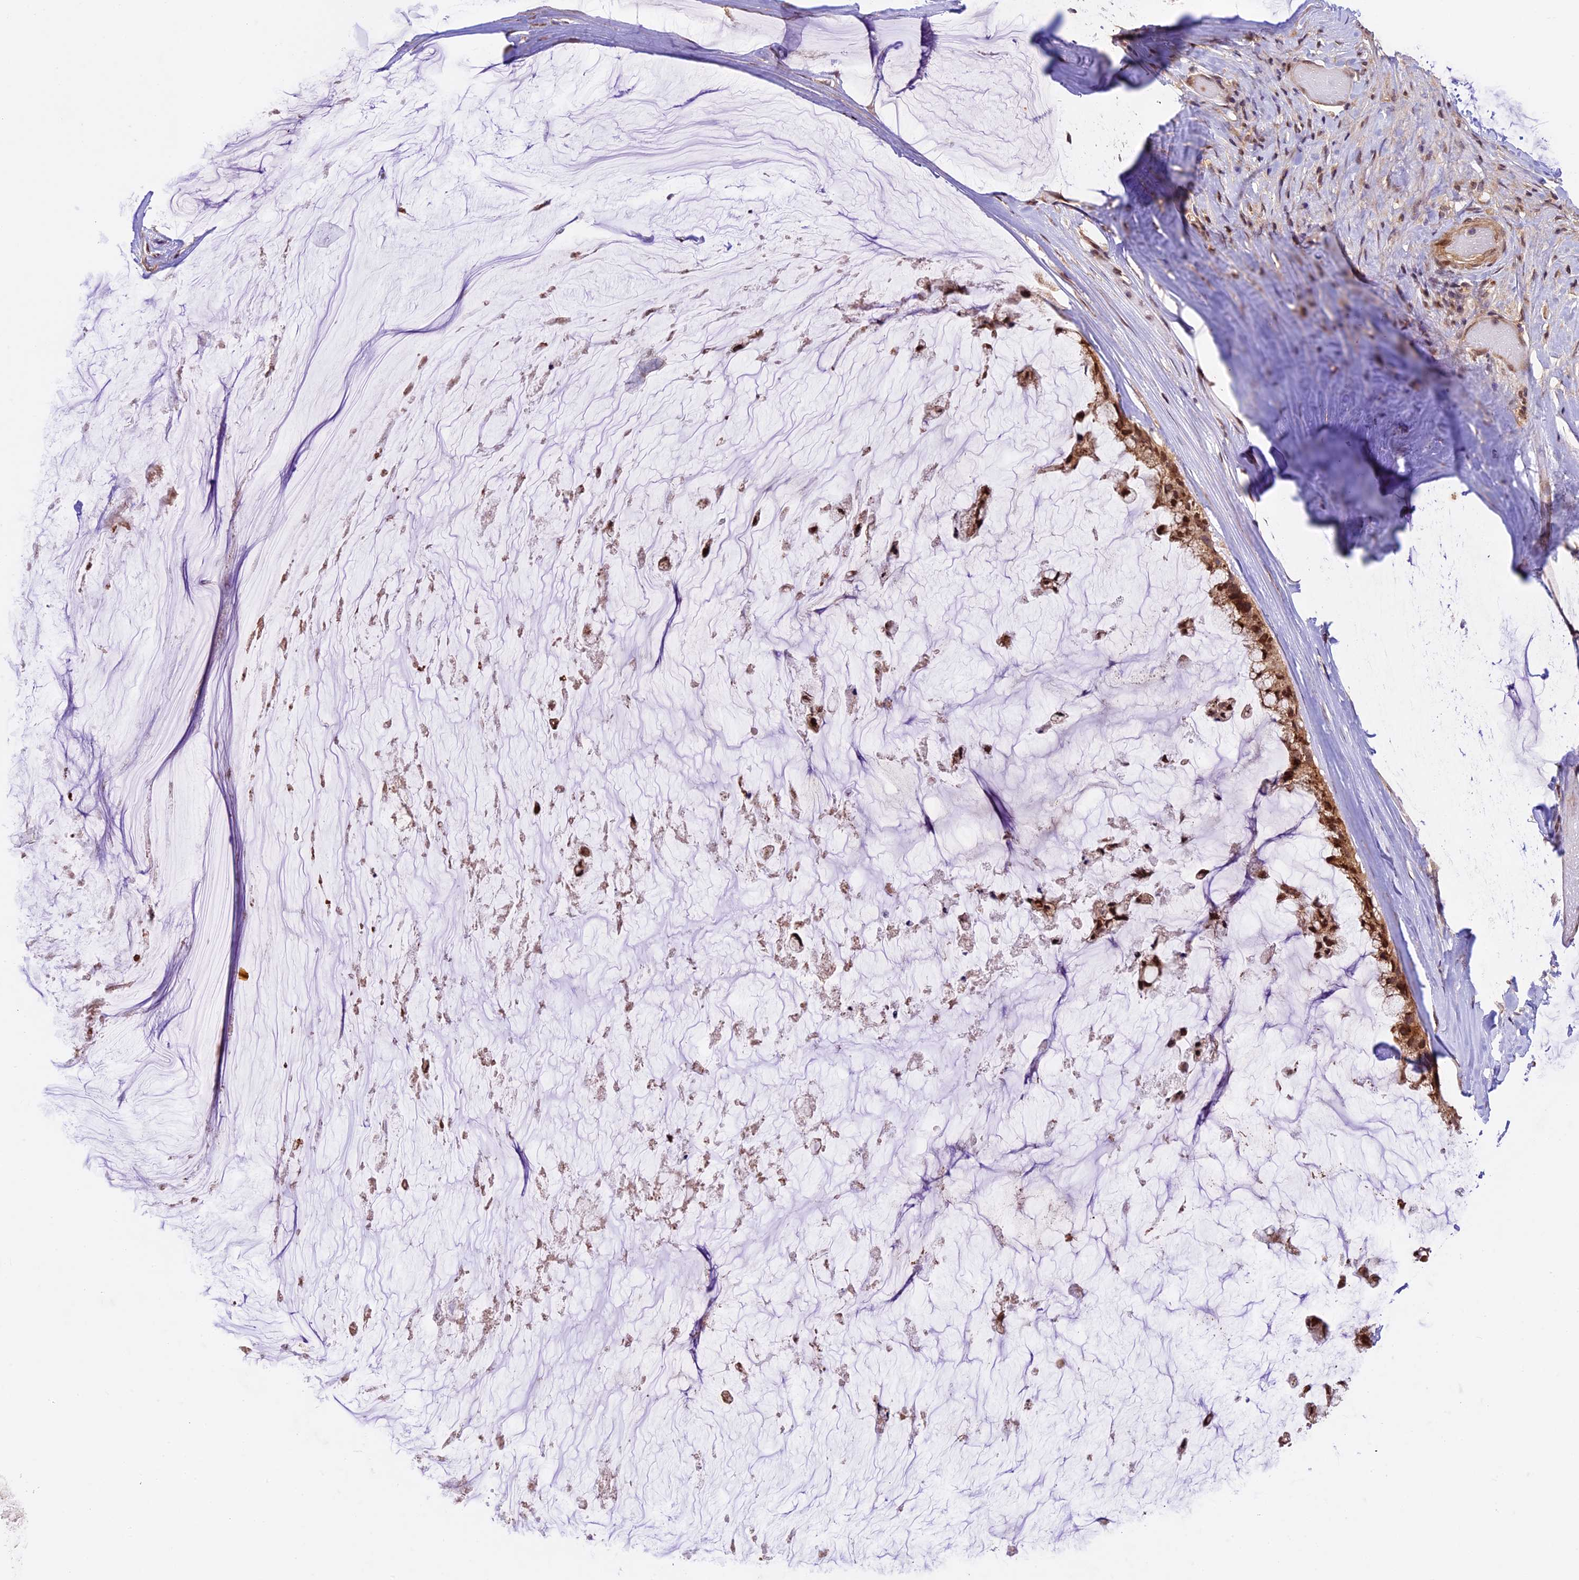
{"staining": {"intensity": "moderate", "quantity": ">75%", "location": "cytoplasmic/membranous,nuclear"}, "tissue": "ovarian cancer", "cell_type": "Tumor cells", "image_type": "cancer", "snomed": [{"axis": "morphology", "description": "Cystadenocarcinoma, mucinous, NOS"}, {"axis": "topography", "description": "Ovary"}], "caption": "IHC micrograph of human ovarian cancer stained for a protein (brown), which shows medium levels of moderate cytoplasmic/membranous and nuclear positivity in approximately >75% of tumor cells.", "gene": "CCSER1", "patient": {"sex": "female", "age": 39}}